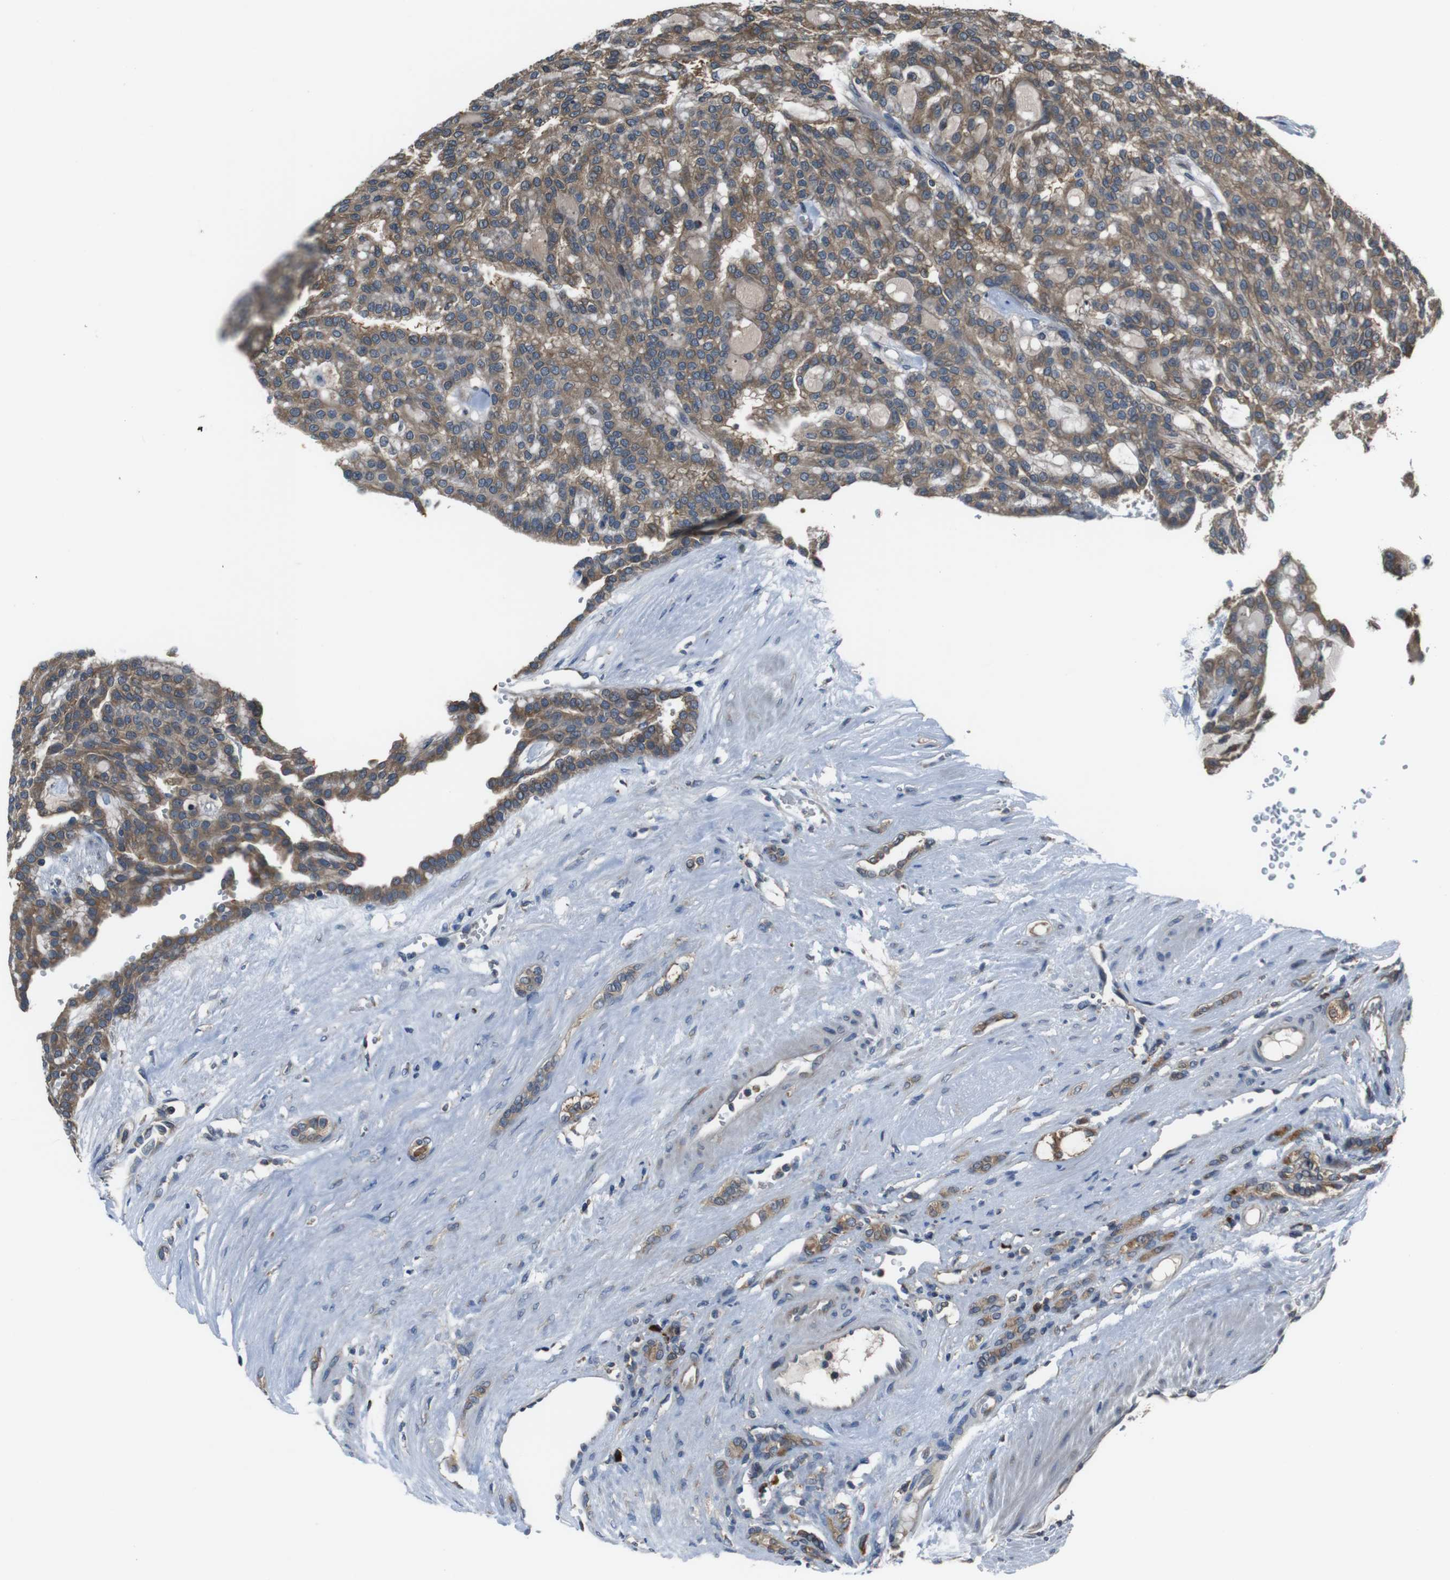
{"staining": {"intensity": "moderate", "quantity": ">75%", "location": "cytoplasmic/membranous"}, "tissue": "renal cancer", "cell_type": "Tumor cells", "image_type": "cancer", "snomed": [{"axis": "morphology", "description": "Adenocarcinoma, NOS"}, {"axis": "topography", "description": "Kidney"}], "caption": "Moderate cytoplasmic/membranous staining for a protein is seen in about >75% of tumor cells of renal cancer using IHC.", "gene": "SSR3", "patient": {"sex": "male", "age": 63}}